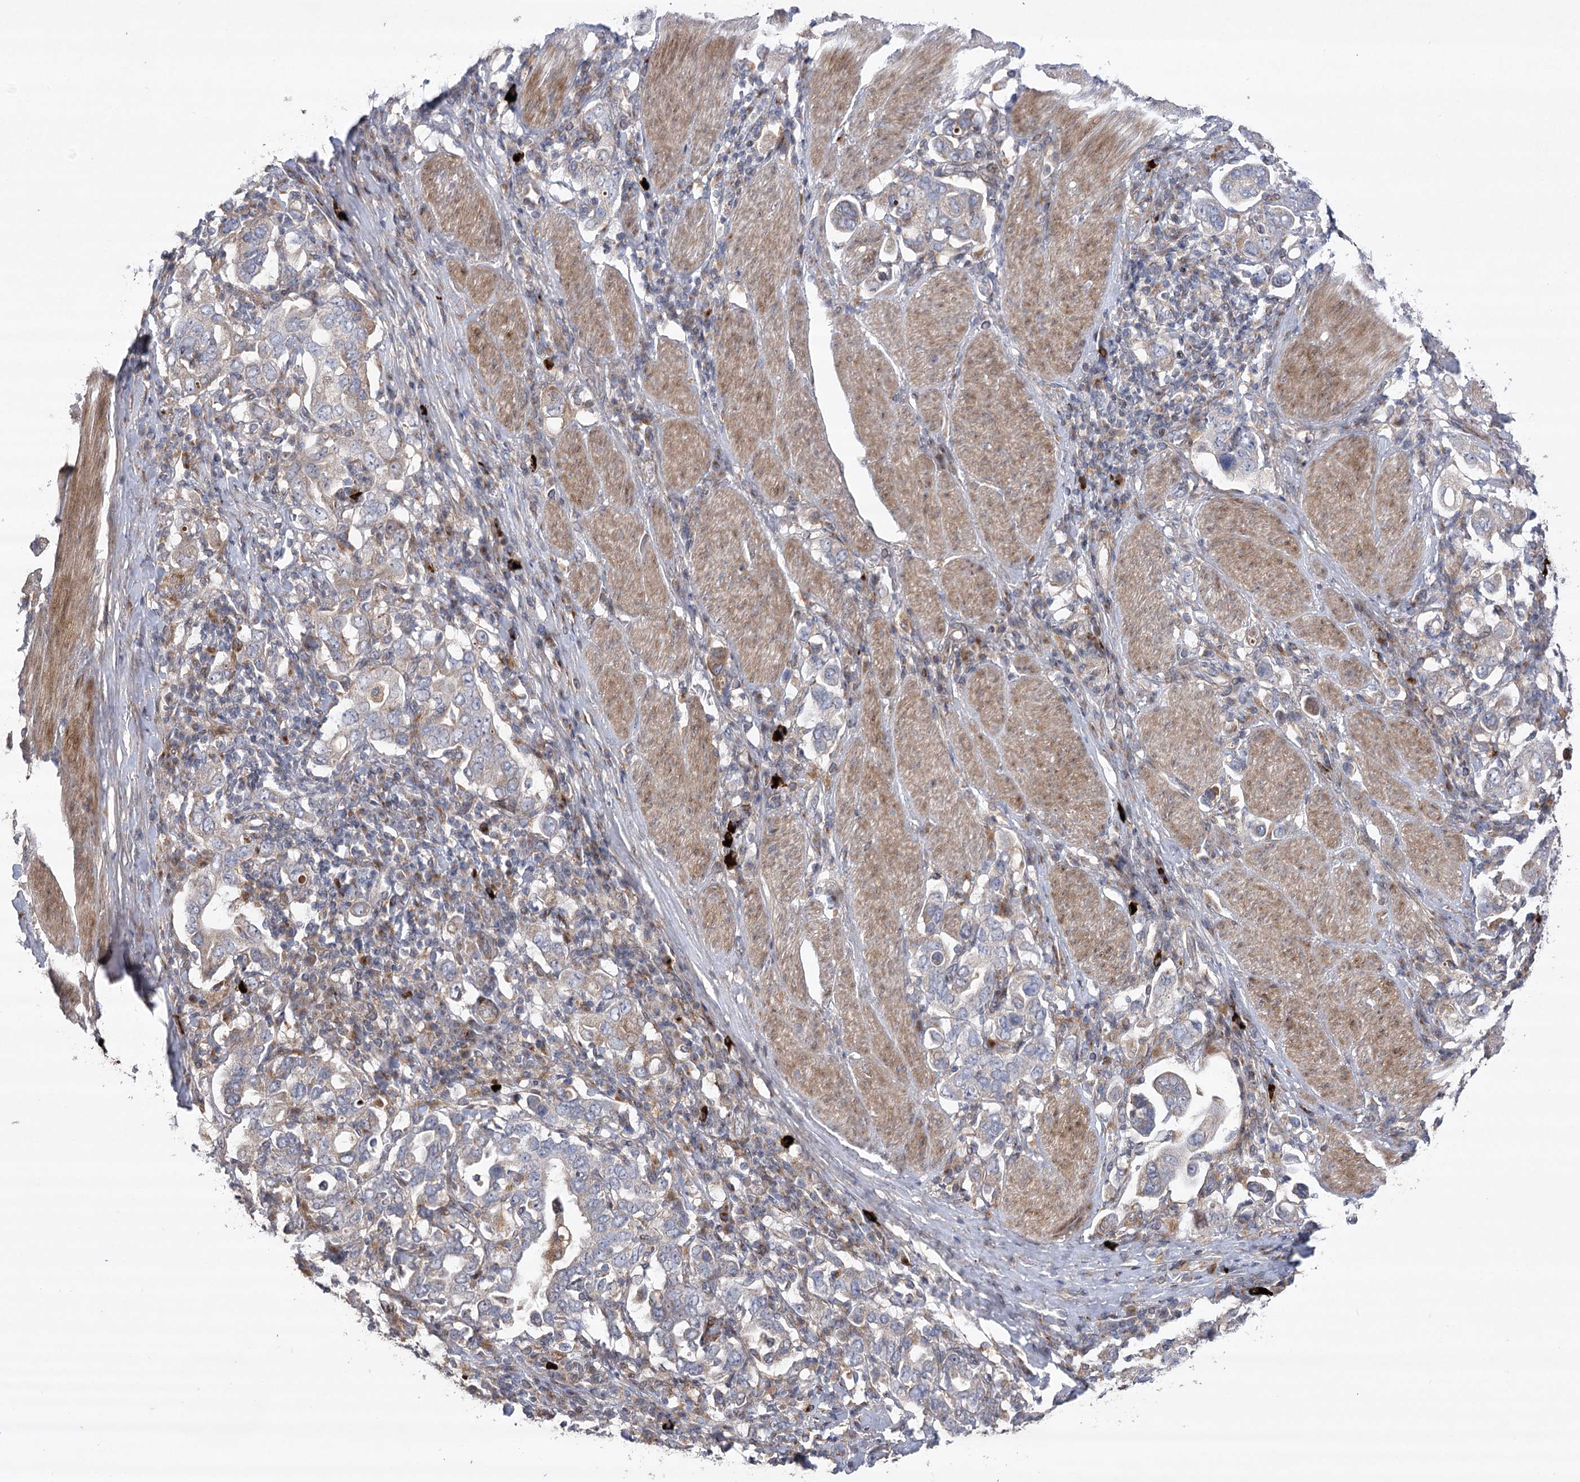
{"staining": {"intensity": "weak", "quantity": "<25%", "location": "cytoplasmic/membranous"}, "tissue": "stomach cancer", "cell_type": "Tumor cells", "image_type": "cancer", "snomed": [{"axis": "morphology", "description": "Adenocarcinoma, NOS"}, {"axis": "topography", "description": "Stomach, upper"}], "caption": "Immunohistochemistry of stomach cancer shows no expression in tumor cells.", "gene": "OBSL1", "patient": {"sex": "male", "age": 62}}